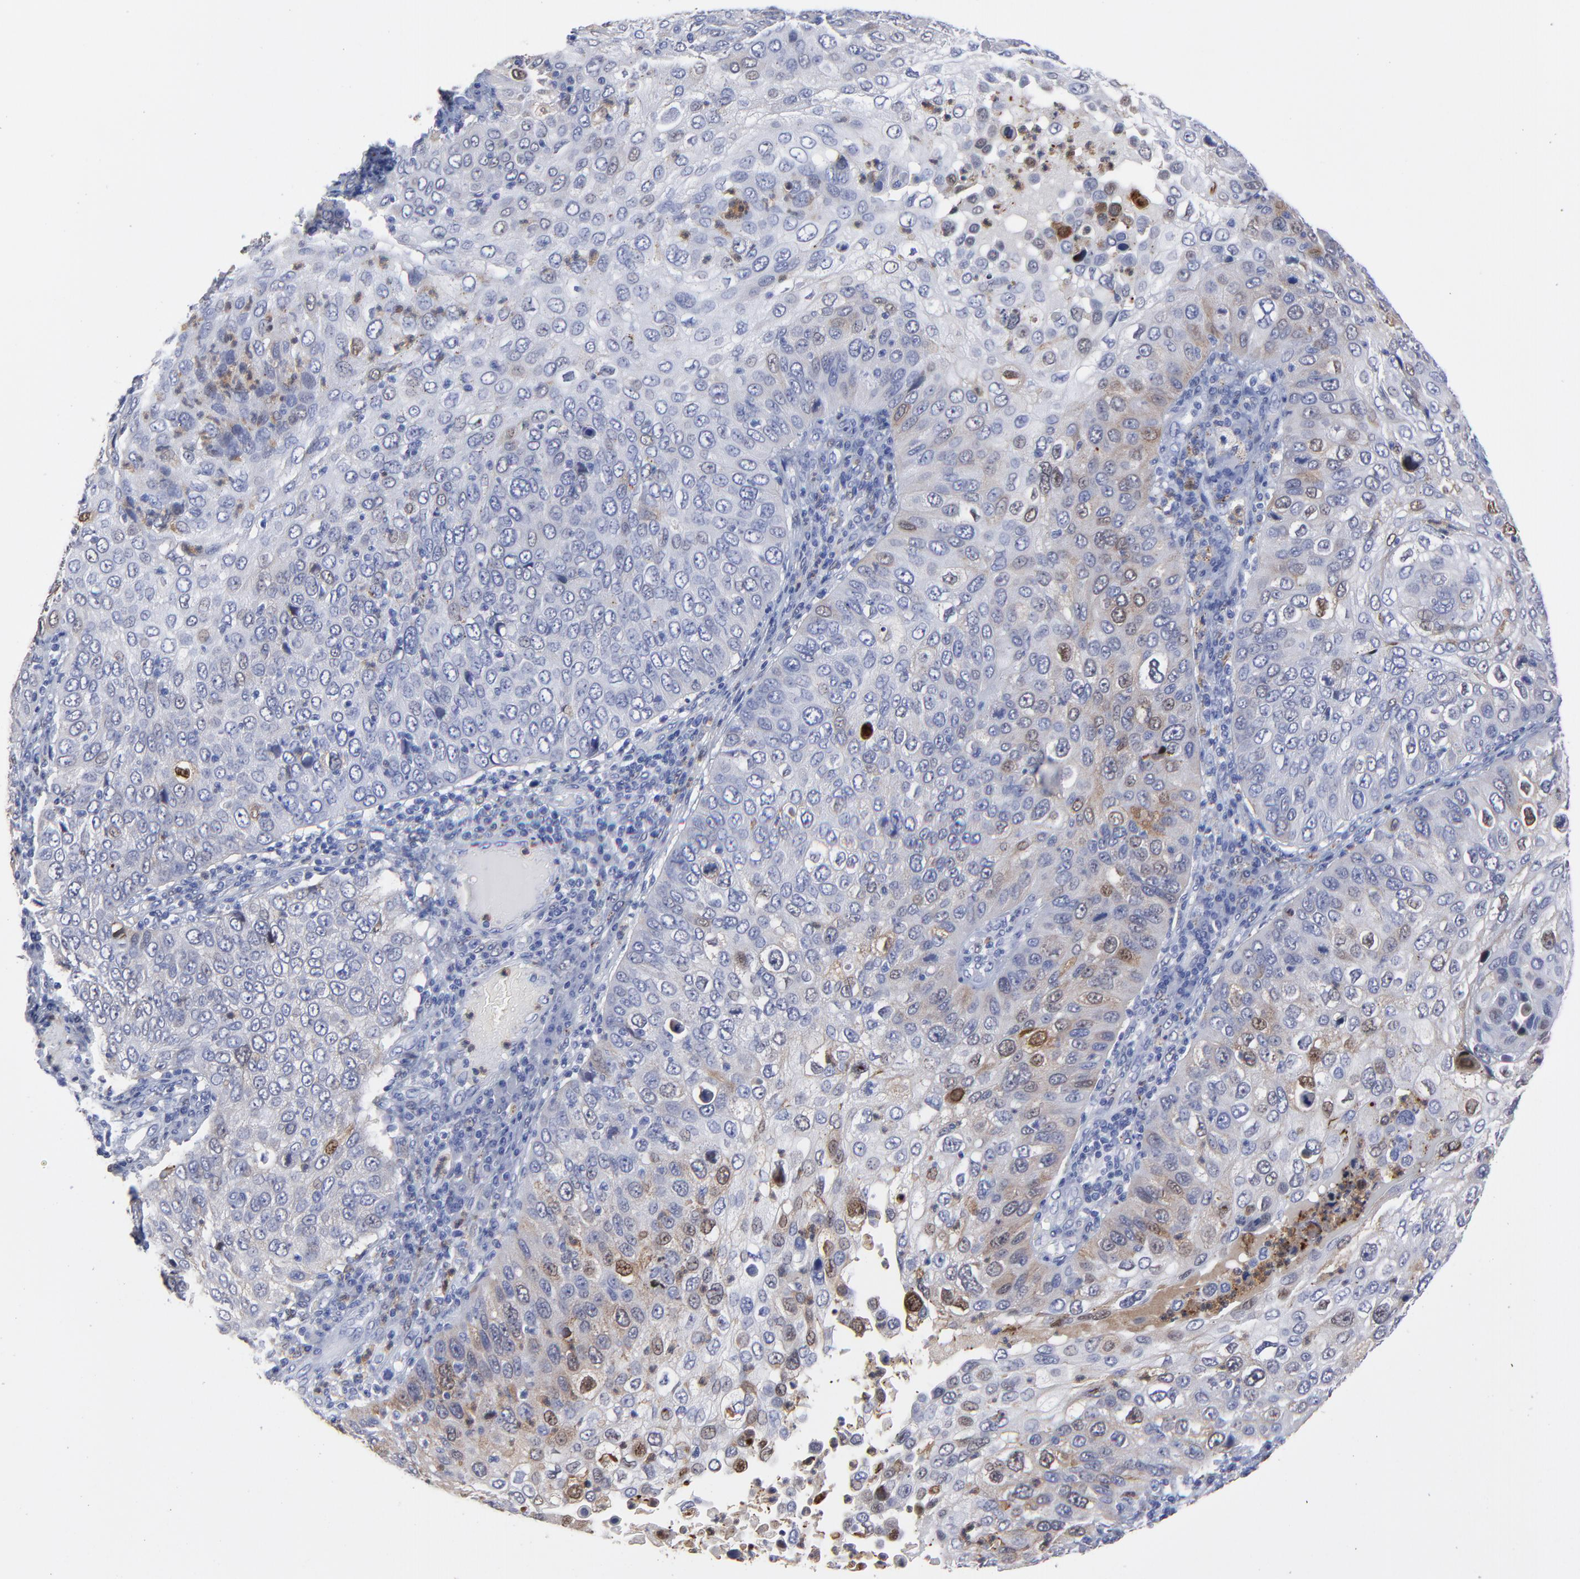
{"staining": {"intensity": "moderate", "quantity": "<25%", "location": "cytoplasmic/membranous,nuclear"}, "tissue": "skin cancer", "cell_type": "Tumor cells", "image_type": "cancer", "snomed": [{"axis": "morphology", "description": "Squamous cell carcinoma, NOS"}, {"axis": "topography", "description": "Skin"}], "caption": "Moderate cytoplasmic/membranous and nuclear staining is appreciated in about <25% of tumor cells in squamous cell carcinoma (skin).", "gene": "SMARCA1", "patient": {"sex": "male", "age": 87}}